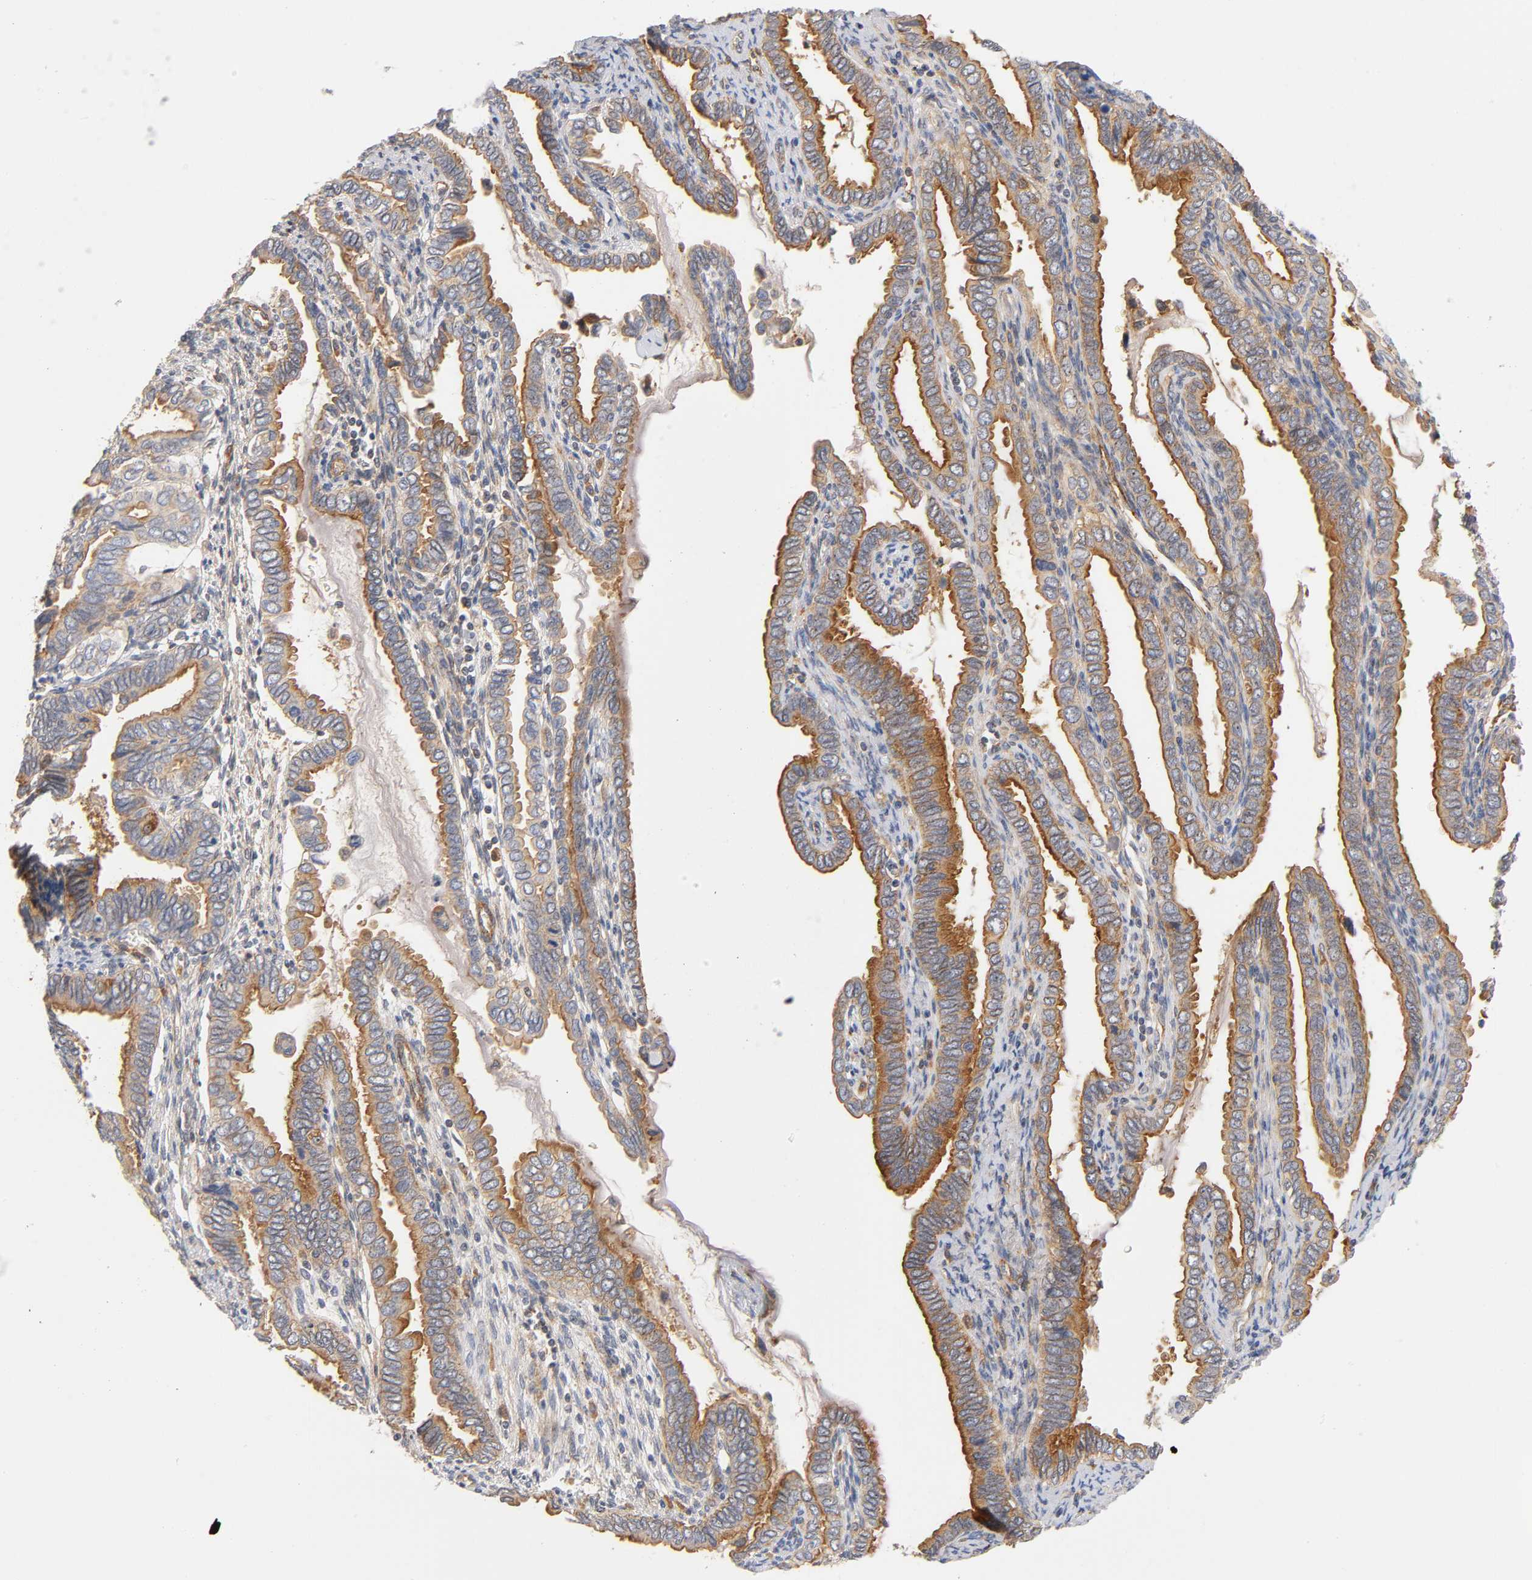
{"staining": {"intensity": "moderate", "quantity": ">75%", "location": "cytoplasmic/membranous"}, "tissue": "cervical cancer", "cell_type": "Tumor cells", "image_type": "cancer", "snomed": [{"axis": "morphology", "description": "Adenocarcinoma, NOS"}, {"axis": "topography", "description": "Cervix"}], "caption": "Cervical adenocarcinoma stained with a protein marker exhibits moderate staining in tumor cells.", "gene": "PLD1", "patient": {"sex": "female", "age": 49}}